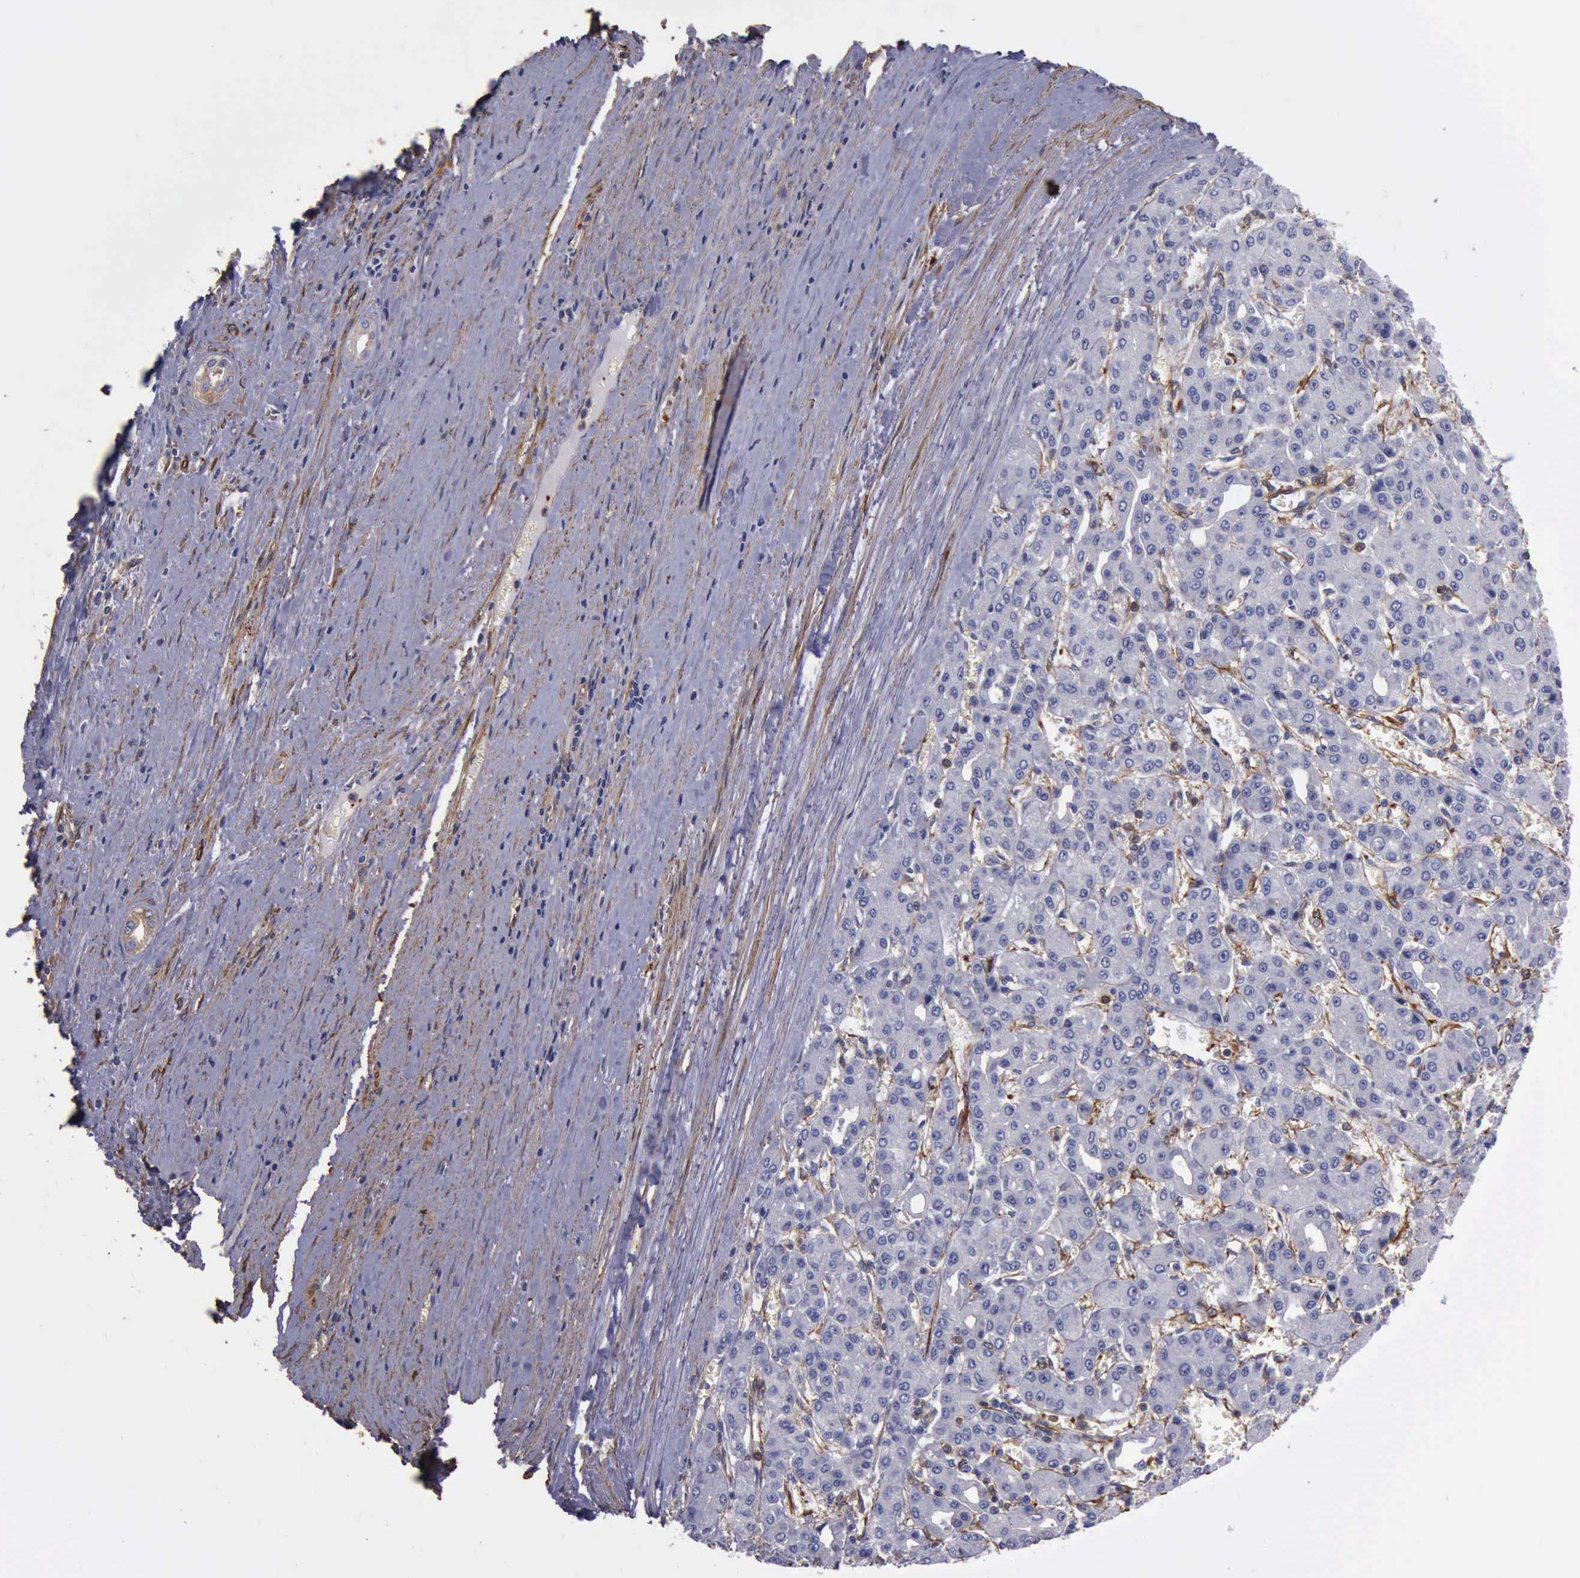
{"staining": {"intensity": "negative", "quantity": "none", "location": "none"}, "tissue": "liver cancer", "cell_type": "Tumor cells", "image_type": "cancer", "snomed": [{"axis": "morphology", "description": "Carcinoma, Hepatocellular, NOS"}, {"axis": "topography", "description": "Liver"}], "caption": "Immunohistochemistry (IHC) image of neoplastic tissue: hepatocellular carcinoma (liver) stained with DAB displays no significant protein positivity in tumor cells.", "gene": "FLNA", "patient": {"sex": "male", "age": 69}}